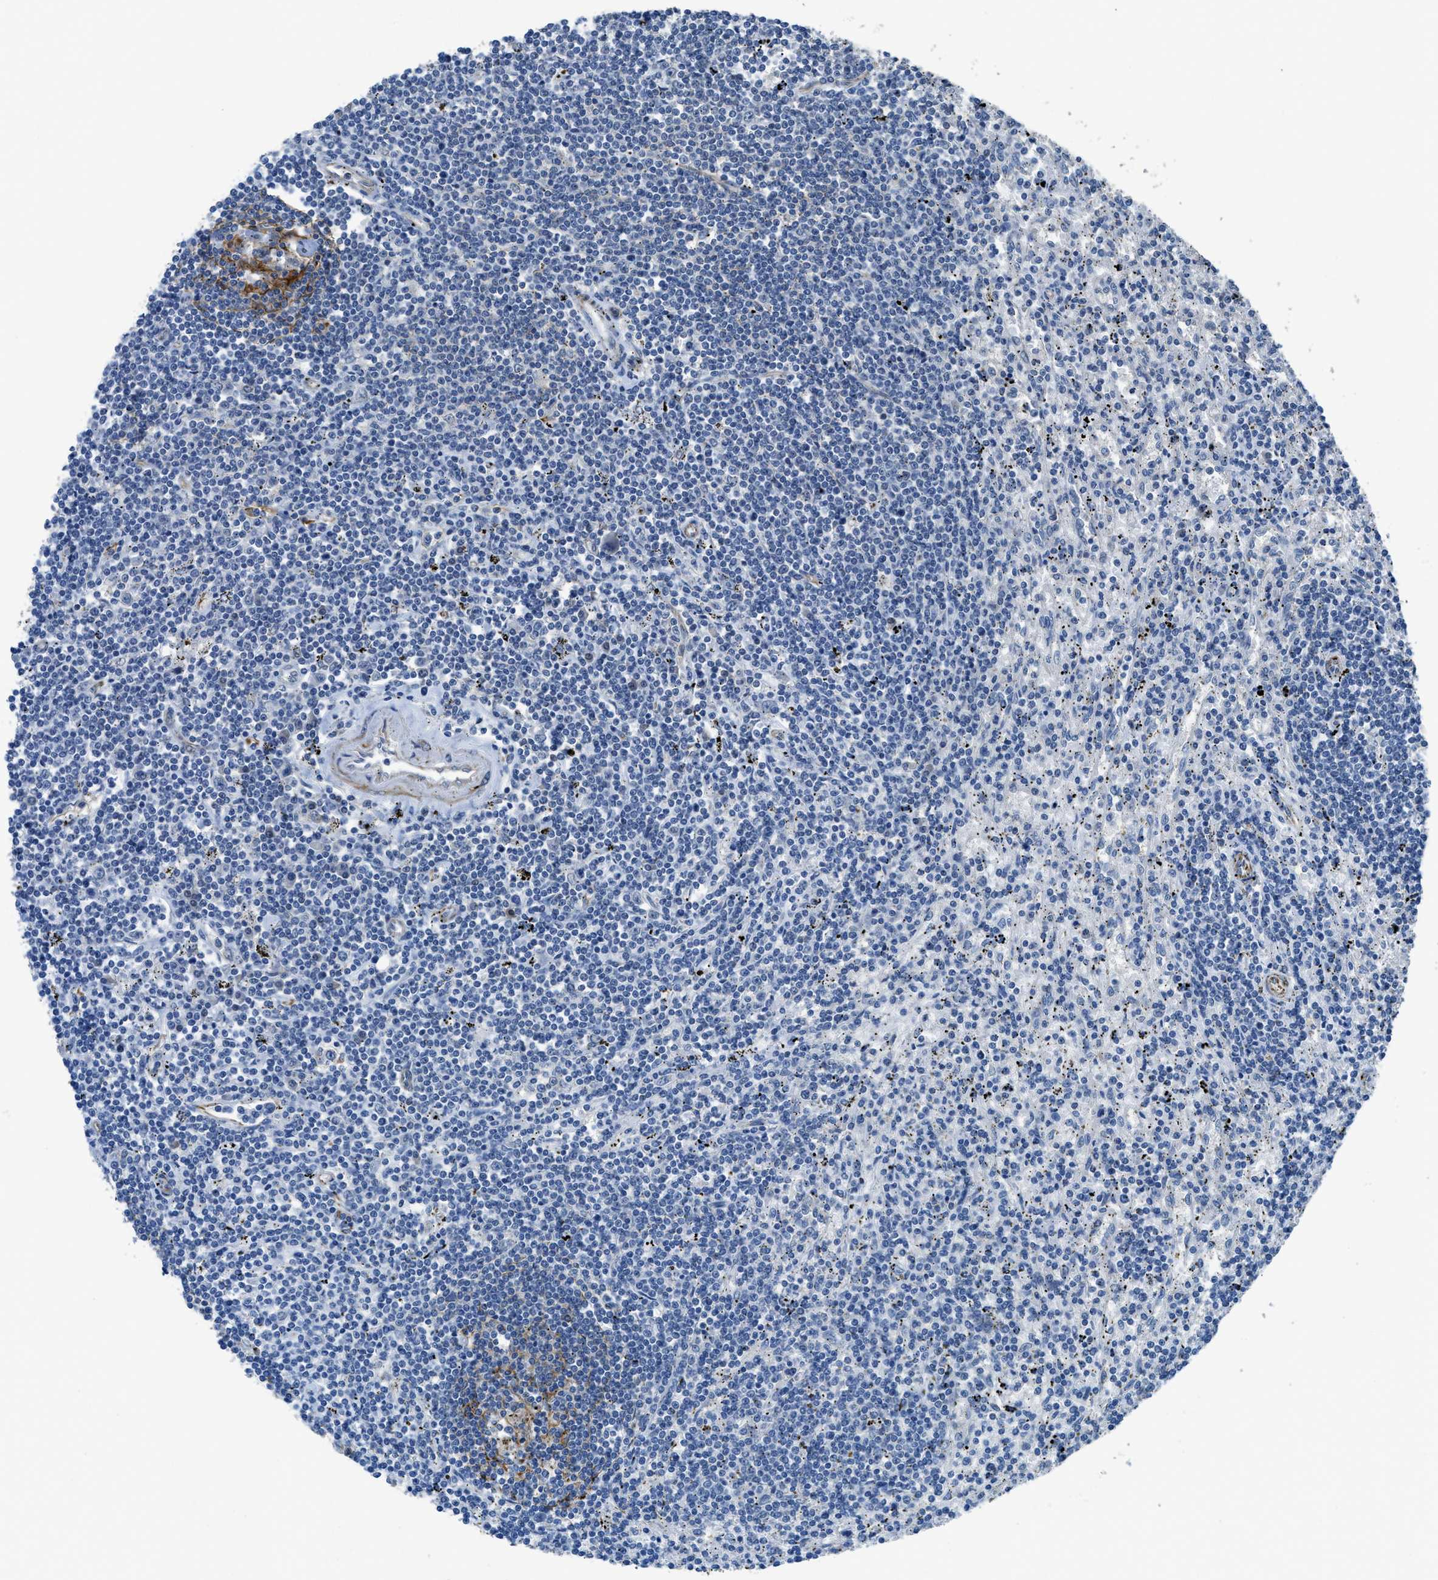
{"staining": {"intensity": "negative", "quantity": "none", "location": "none"}, "tissue": "lymphoma", "cell_type": "Tumor cells", "image_type": "cancer", "snomed": [{"axis": "morphology", "description": "Malignant lymphoma, non-Hodgkin's type, Low grade"}, {"axis": "topography", "description": "Spleen"}], "caption": "Tumor cells are negative for brown protein staining in lymphoma. (IHC, brightfield microscopy, high magnification).", "gene": "SYNM", "patient": {"sex": "male", "age": 76}}